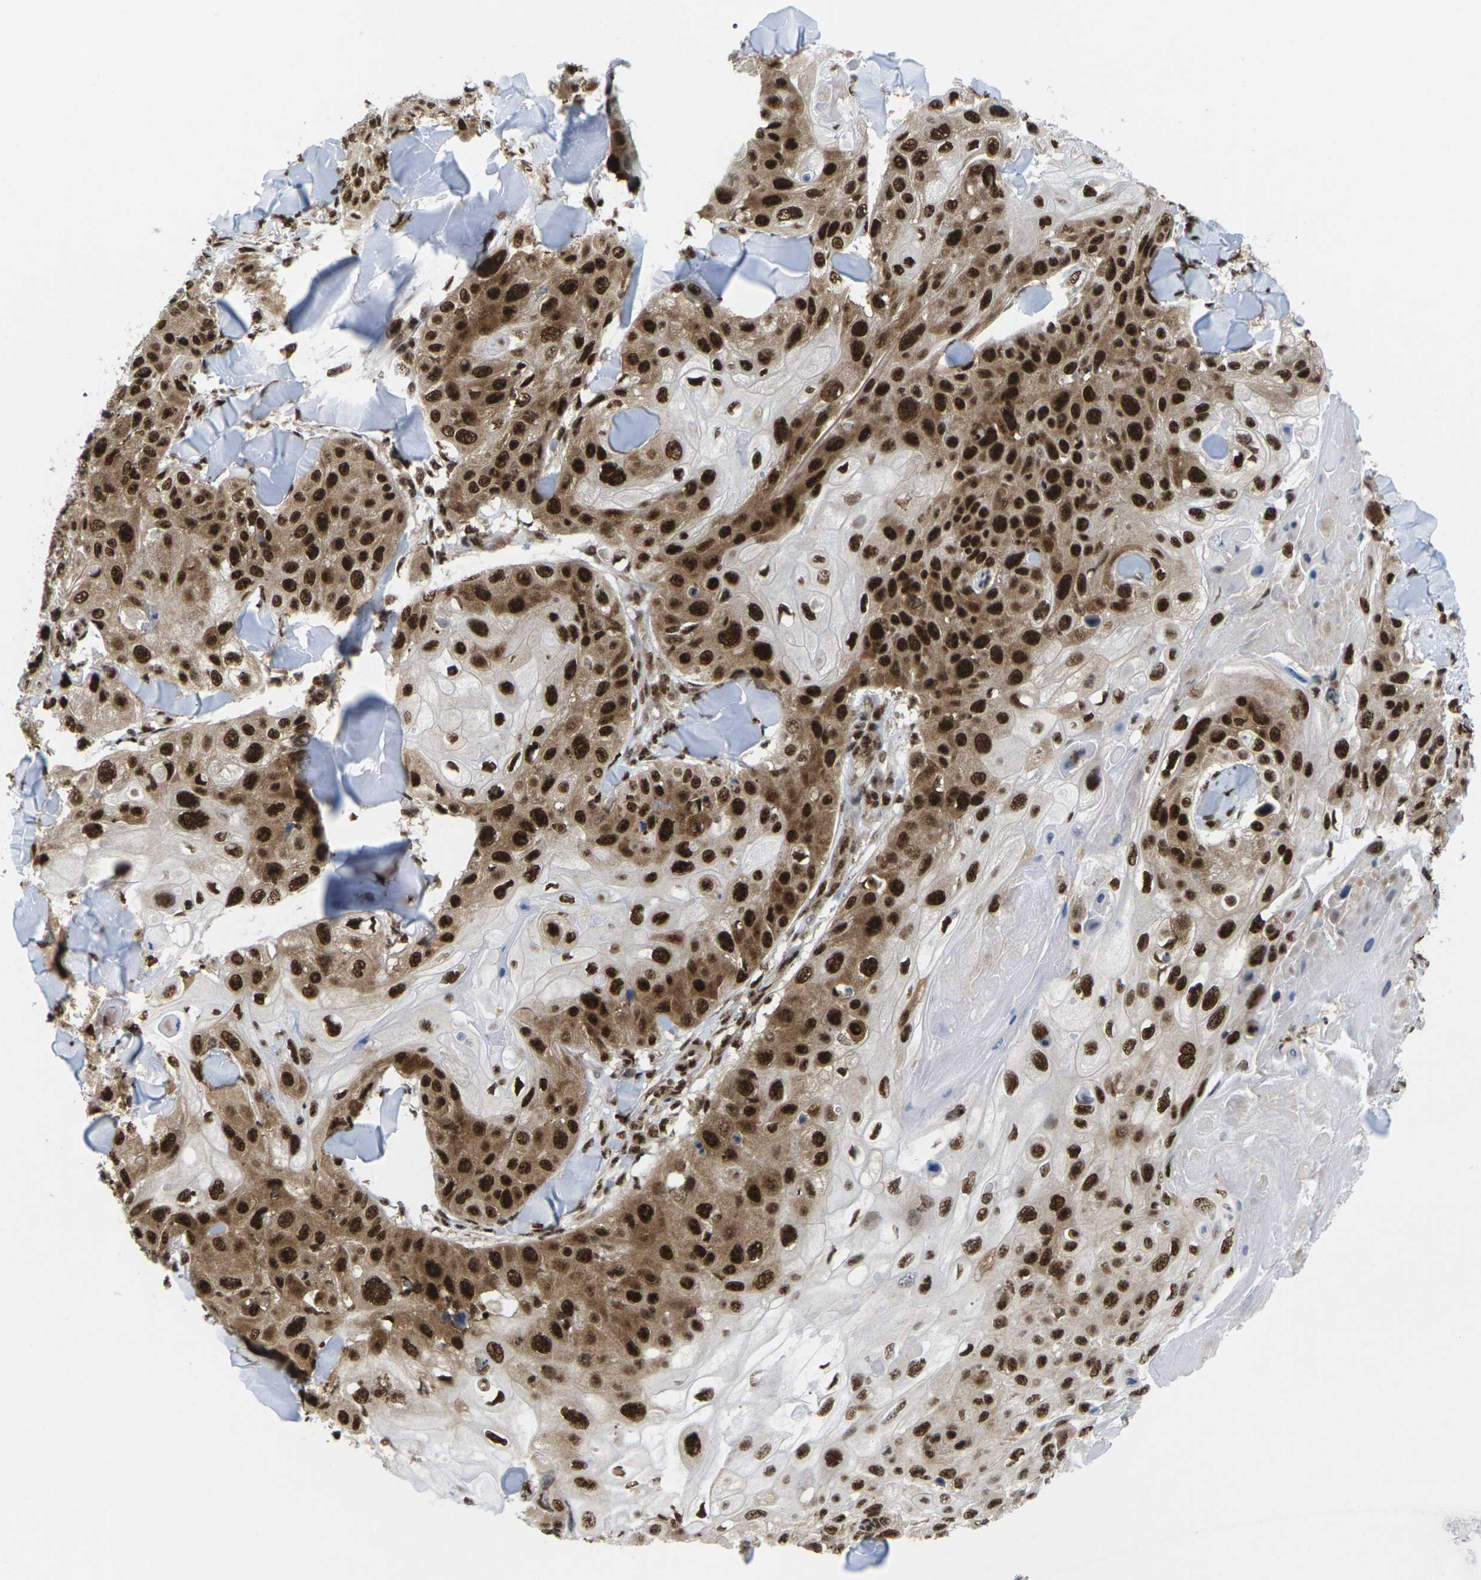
{"staining": {"intensity": "strong", "quantity": ">75%", "location": "cytoplasmic/membranous,nuclear"}, "tissue": "skin cancer", "cell_type": "Tumor cells", "image_type": "cancer", "snomed": [{"axis": "morphology", "description": "Squamous cell carcinoma, NOS"}, {"axis": "topography", "description": "Skin"}], "caption": "Immunohistochemical staining of human skin cancer demonstrates high levels of strong cytoplasmic/membranous and nuclear protein positivity in about >75% of tumor cells.", "gene": "MAGOH", "patient": {"sex": "male", "age": 86}}